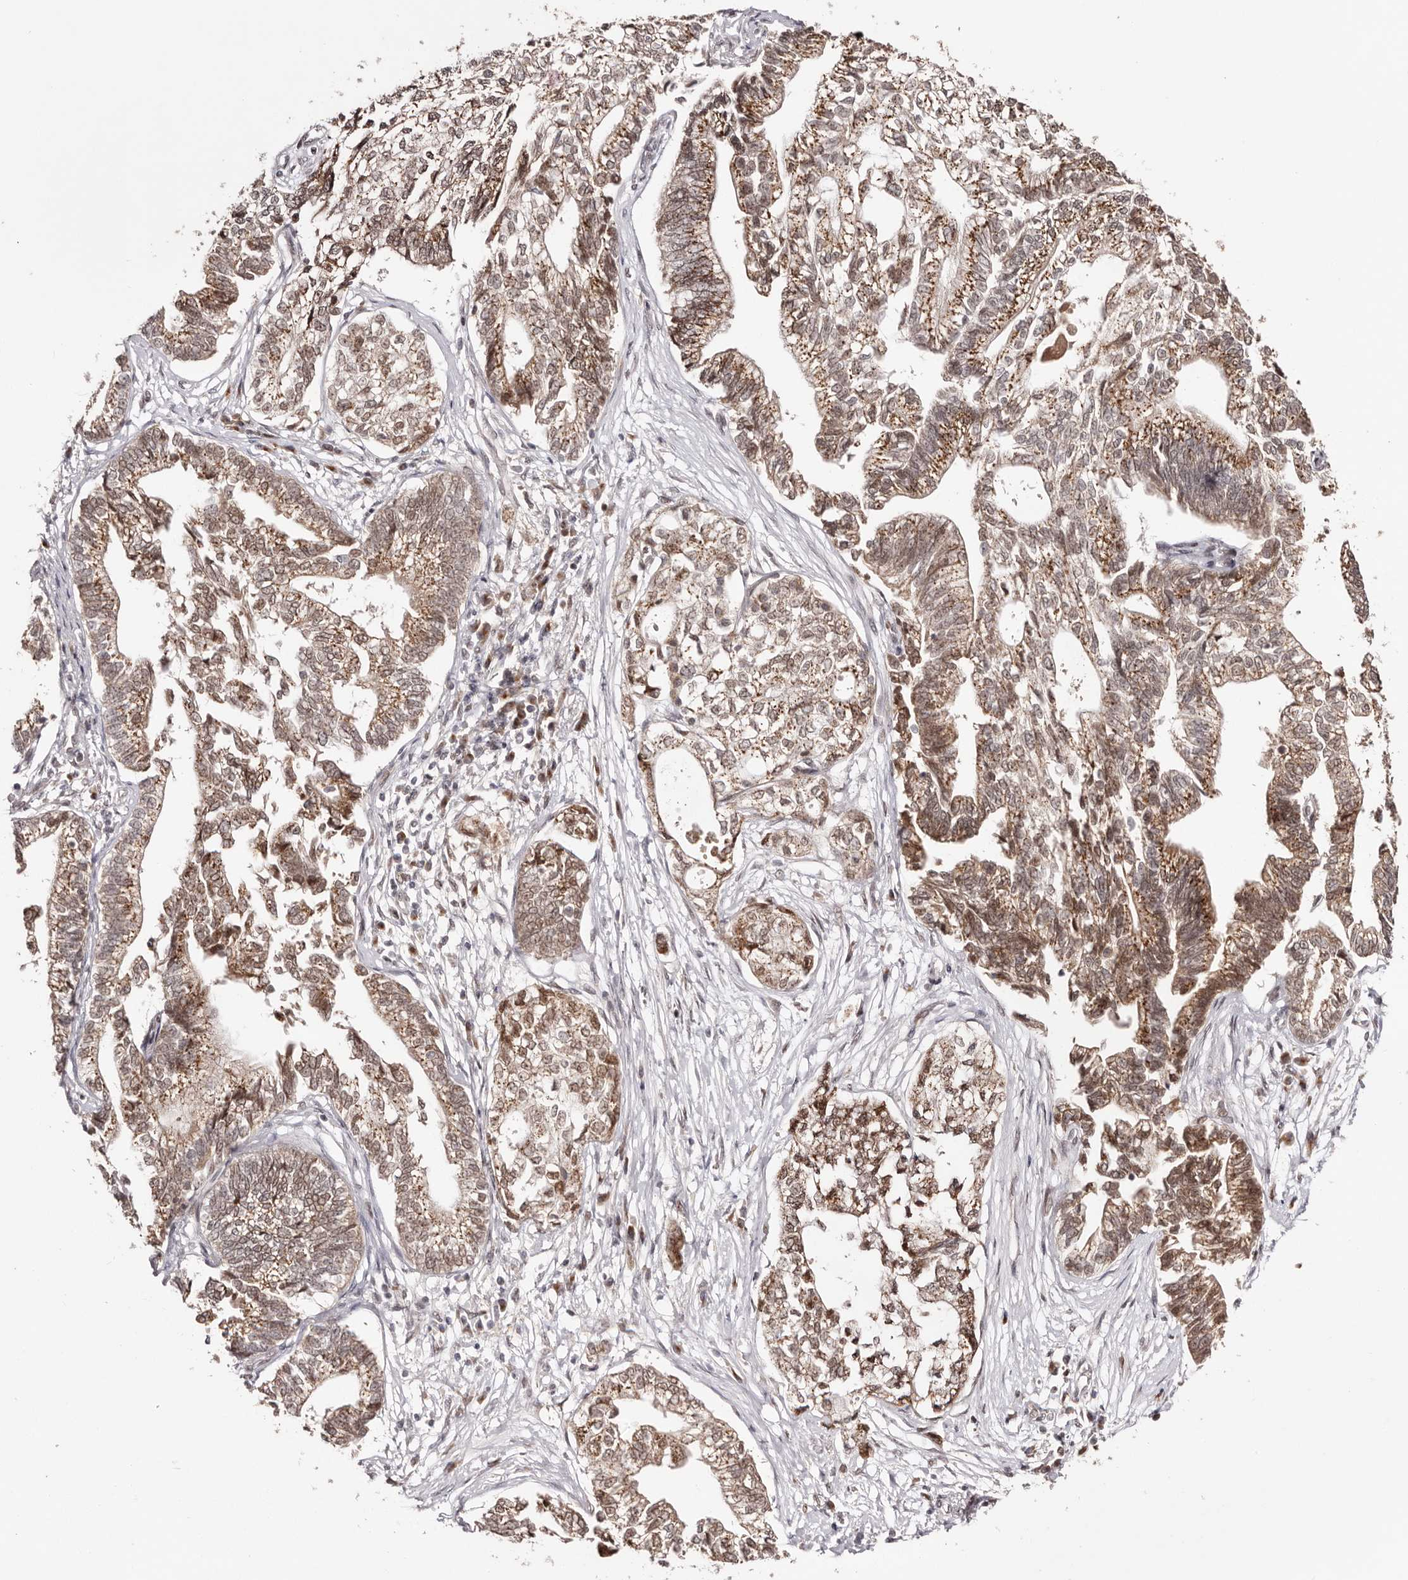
{"staining": {"intensity": "moderate", "quantity": ">75%", "location": "cytoplasmic/membranous"}, "tissue": "pancreatic cancer", "cell_type": "Tumor cells", "image_type": "cancer", "snomed": [{"axis": "morphology", "description": "Adenocarcinoma, NOS"}, {"axis": "topography", "description": "Pancreas"}], "caption": "This is a photomicrograph of immunohistochemistry staining of pancreatic cancer, which shows moderate expression in the cytoplasmic/membranous of tumor cells.", "gene": "EGR3", "patient": {"sex": "male", "age": 72}}